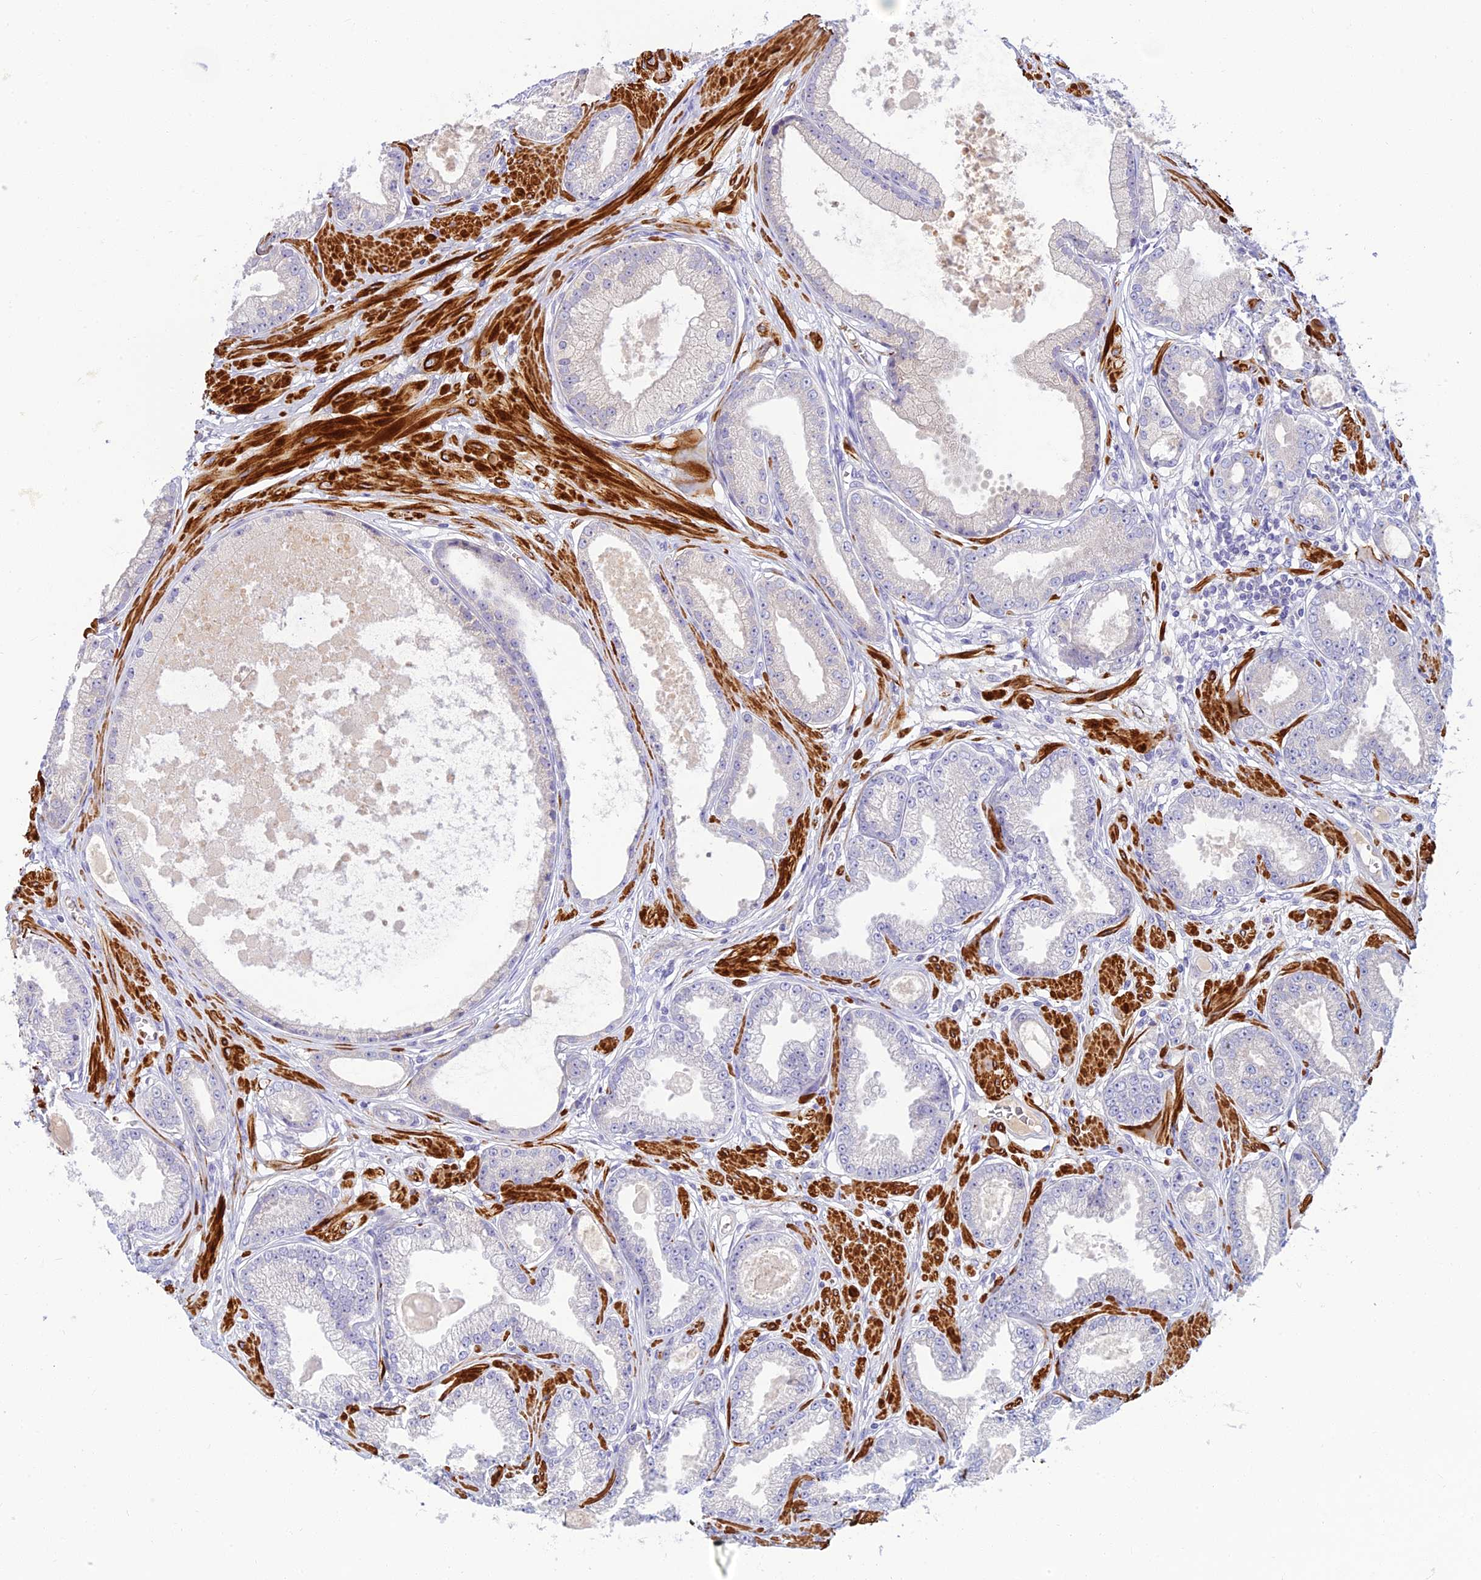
{"staining": {"intensity": "negative", "quantity": "none", "location": "none"}, "tissue": "prostate cancer", "cell_type": "Tumor cells", "image_type": "cancer", "snomed": [{"axis": "morphology", "description": "Adenocarcinoma, Low grade"}, {"axis": "topography", "description": "Prostate"}], "caption": "High power microscopy image of an immunohistochemistry (IHC) photomicrograph of prostate cancer (adenocarcinoma (low-grade)), revealing no significant staining in tumor cells. Nuclei are stained in blue.", "gene": "CLIP4", "patient": {"sex": "male", "age": 64}}